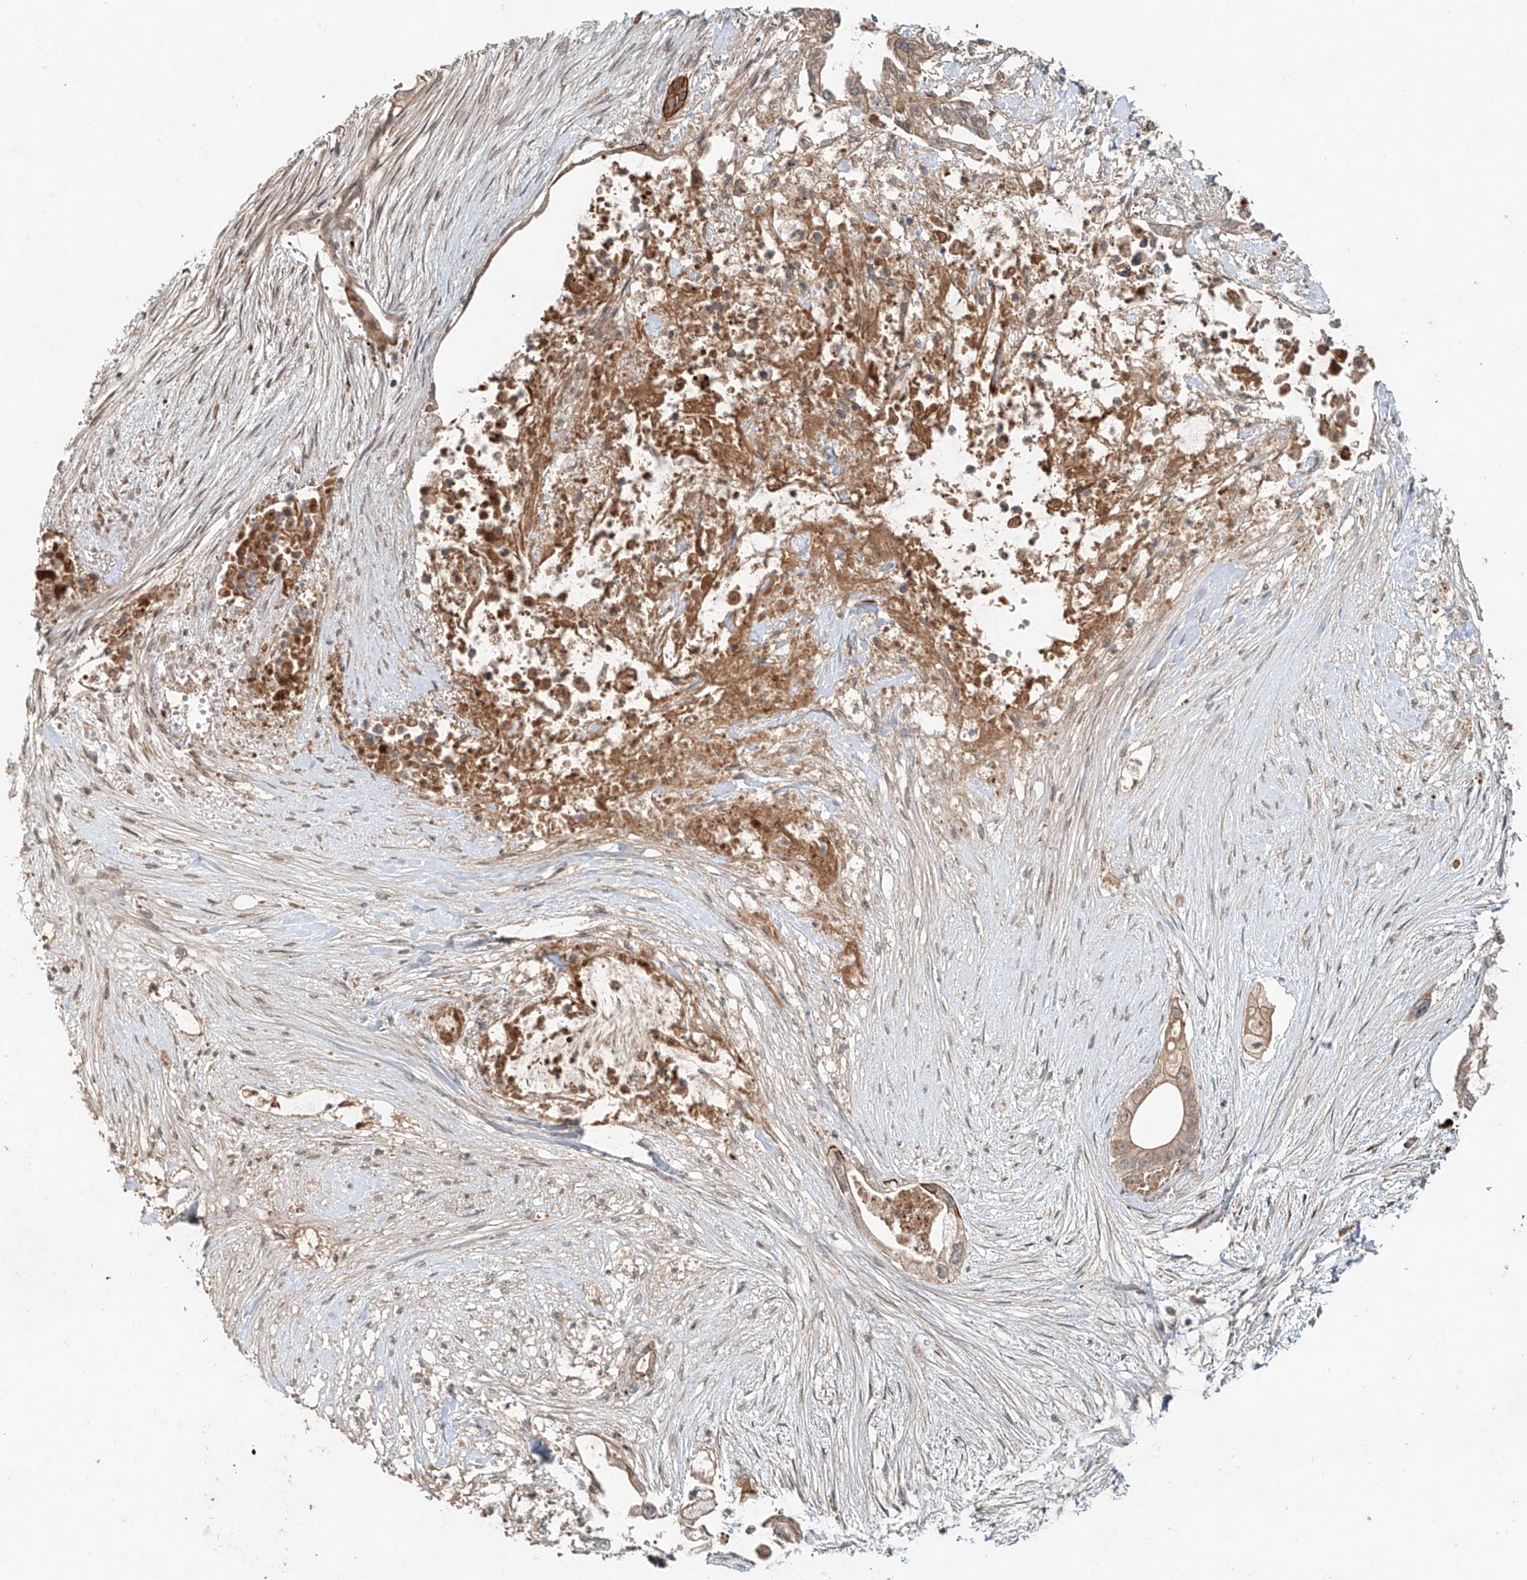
{"staining": {"intensity": "weak", "quantity": ">75%", "location": "cytoplasmic/membranous"}, "tissue": "pancreatic cancer", "cell_type": "Tumor cells", "image_type": "cancer", "snomed": [{"axis": "morphology", "description": "Adenocarcinoma, NOS"}, {"axis": "topography", "description": "Pancreas"}], "caption": "IHC of pancreatic cancer (adenocarcinoma) reveals low levels of weak cytoplasmic/membranous expression in about >75% of tumor cells.", "gene": "IER5", "patient": {"sex": "male", "age": 53}}